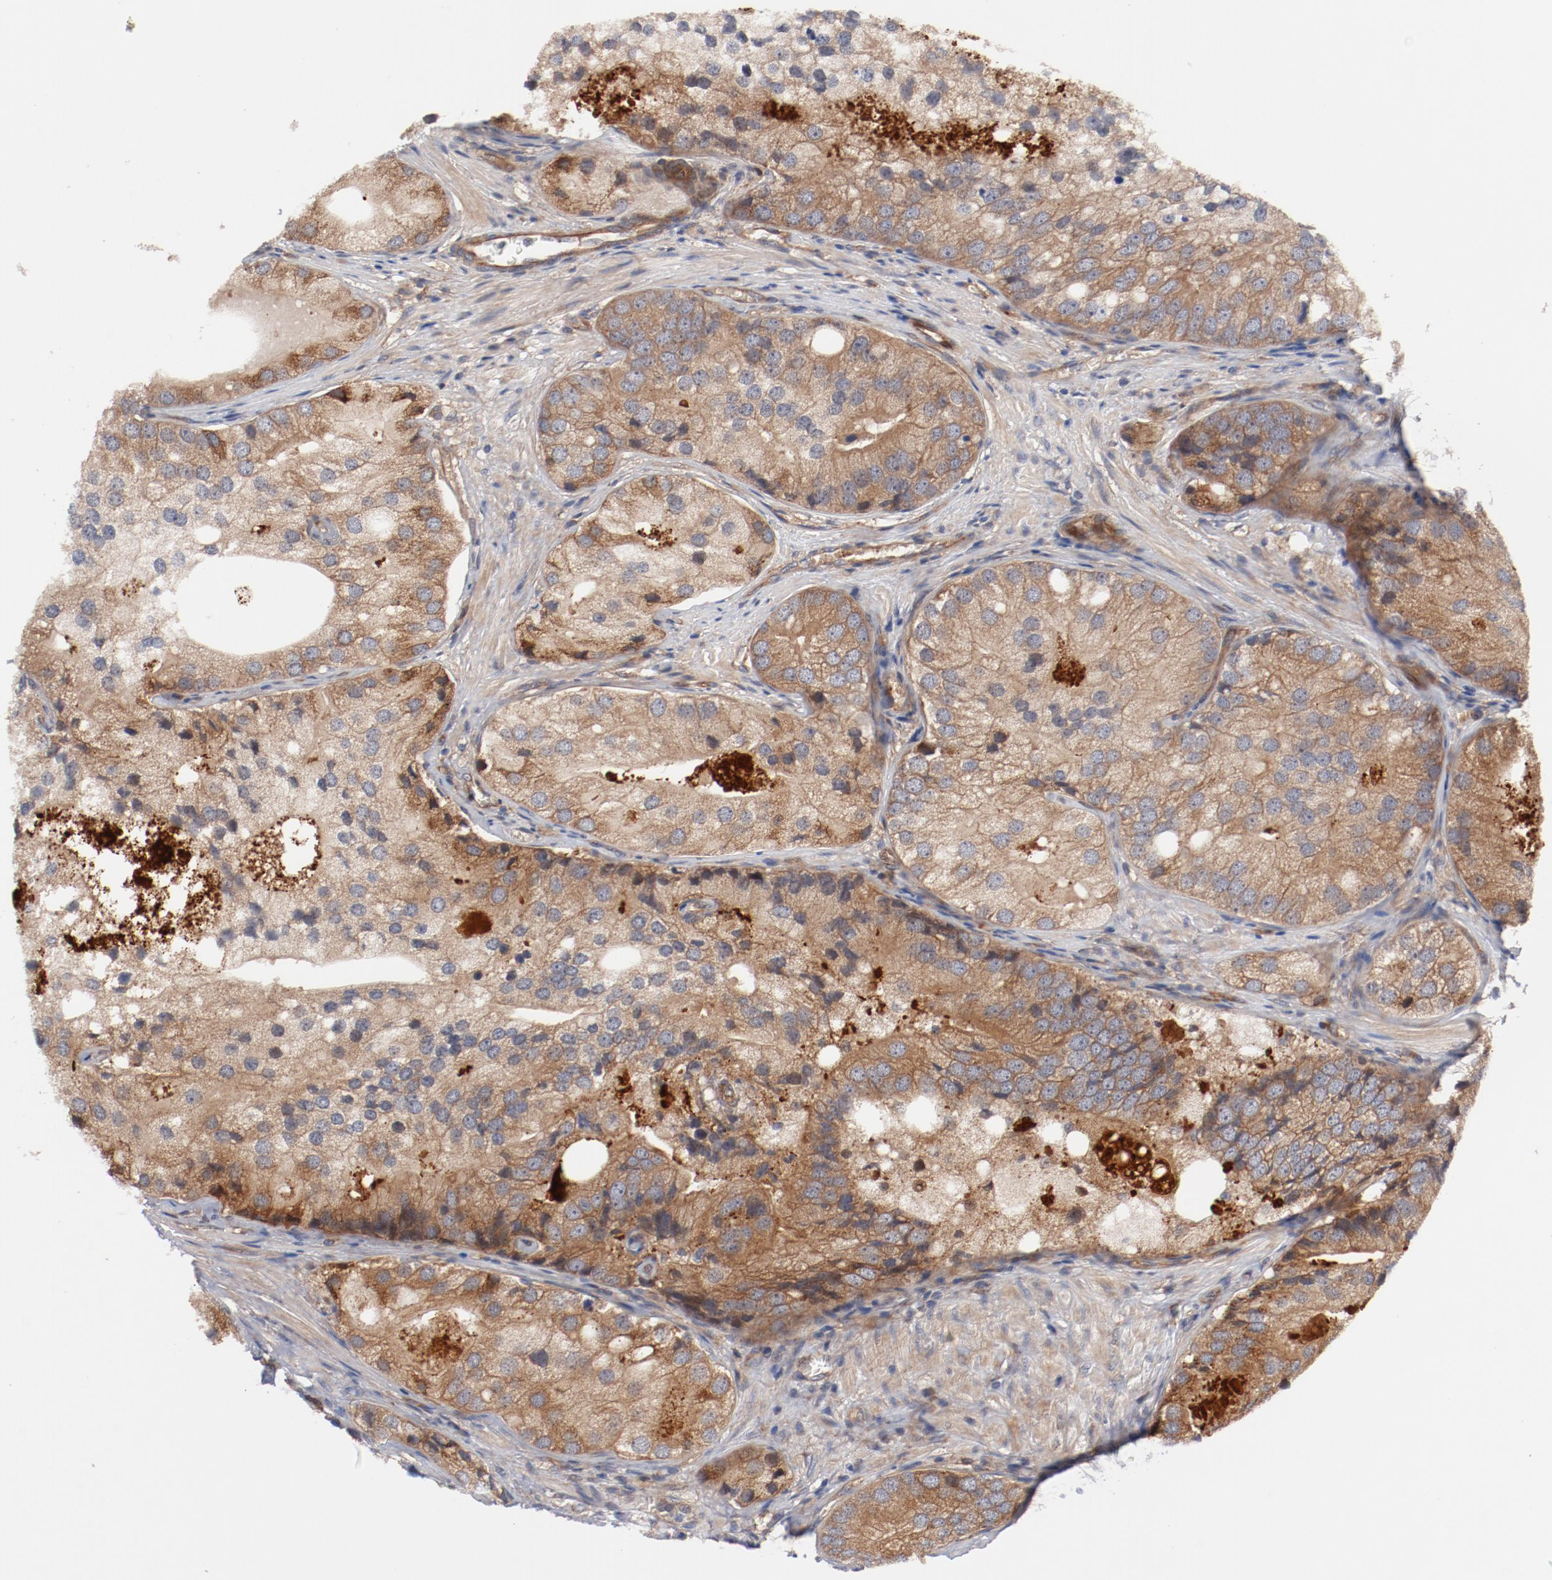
{"staining": {"intensity": "moderate", "quantity": ">75%", "location": "cytoplasmic/membranous"}, "tissue": "prostate cancer", "cell_type": "Tumor cells", "image_type": "cancer", "snomed": [{"axis": "morphology", "description": "Adenocarcinoma, Low grade"}, {"axis": "topography", "description": "Prostate"}], "caption": "IHC staining of prostate low-grade adenocarcinoma, which demonstrates medium levels of moderate cytoplasmic/membranous staining in about >75% of tumor cells indicating moderate cytoplasmic/membranous protein staining. The staining was performed using DAB (brown) for protein detection and nuclei were counterstained in hematoxylin (blue).", "gene": "PITPNM2", "patient": {"sex": "male", "age": 69}}